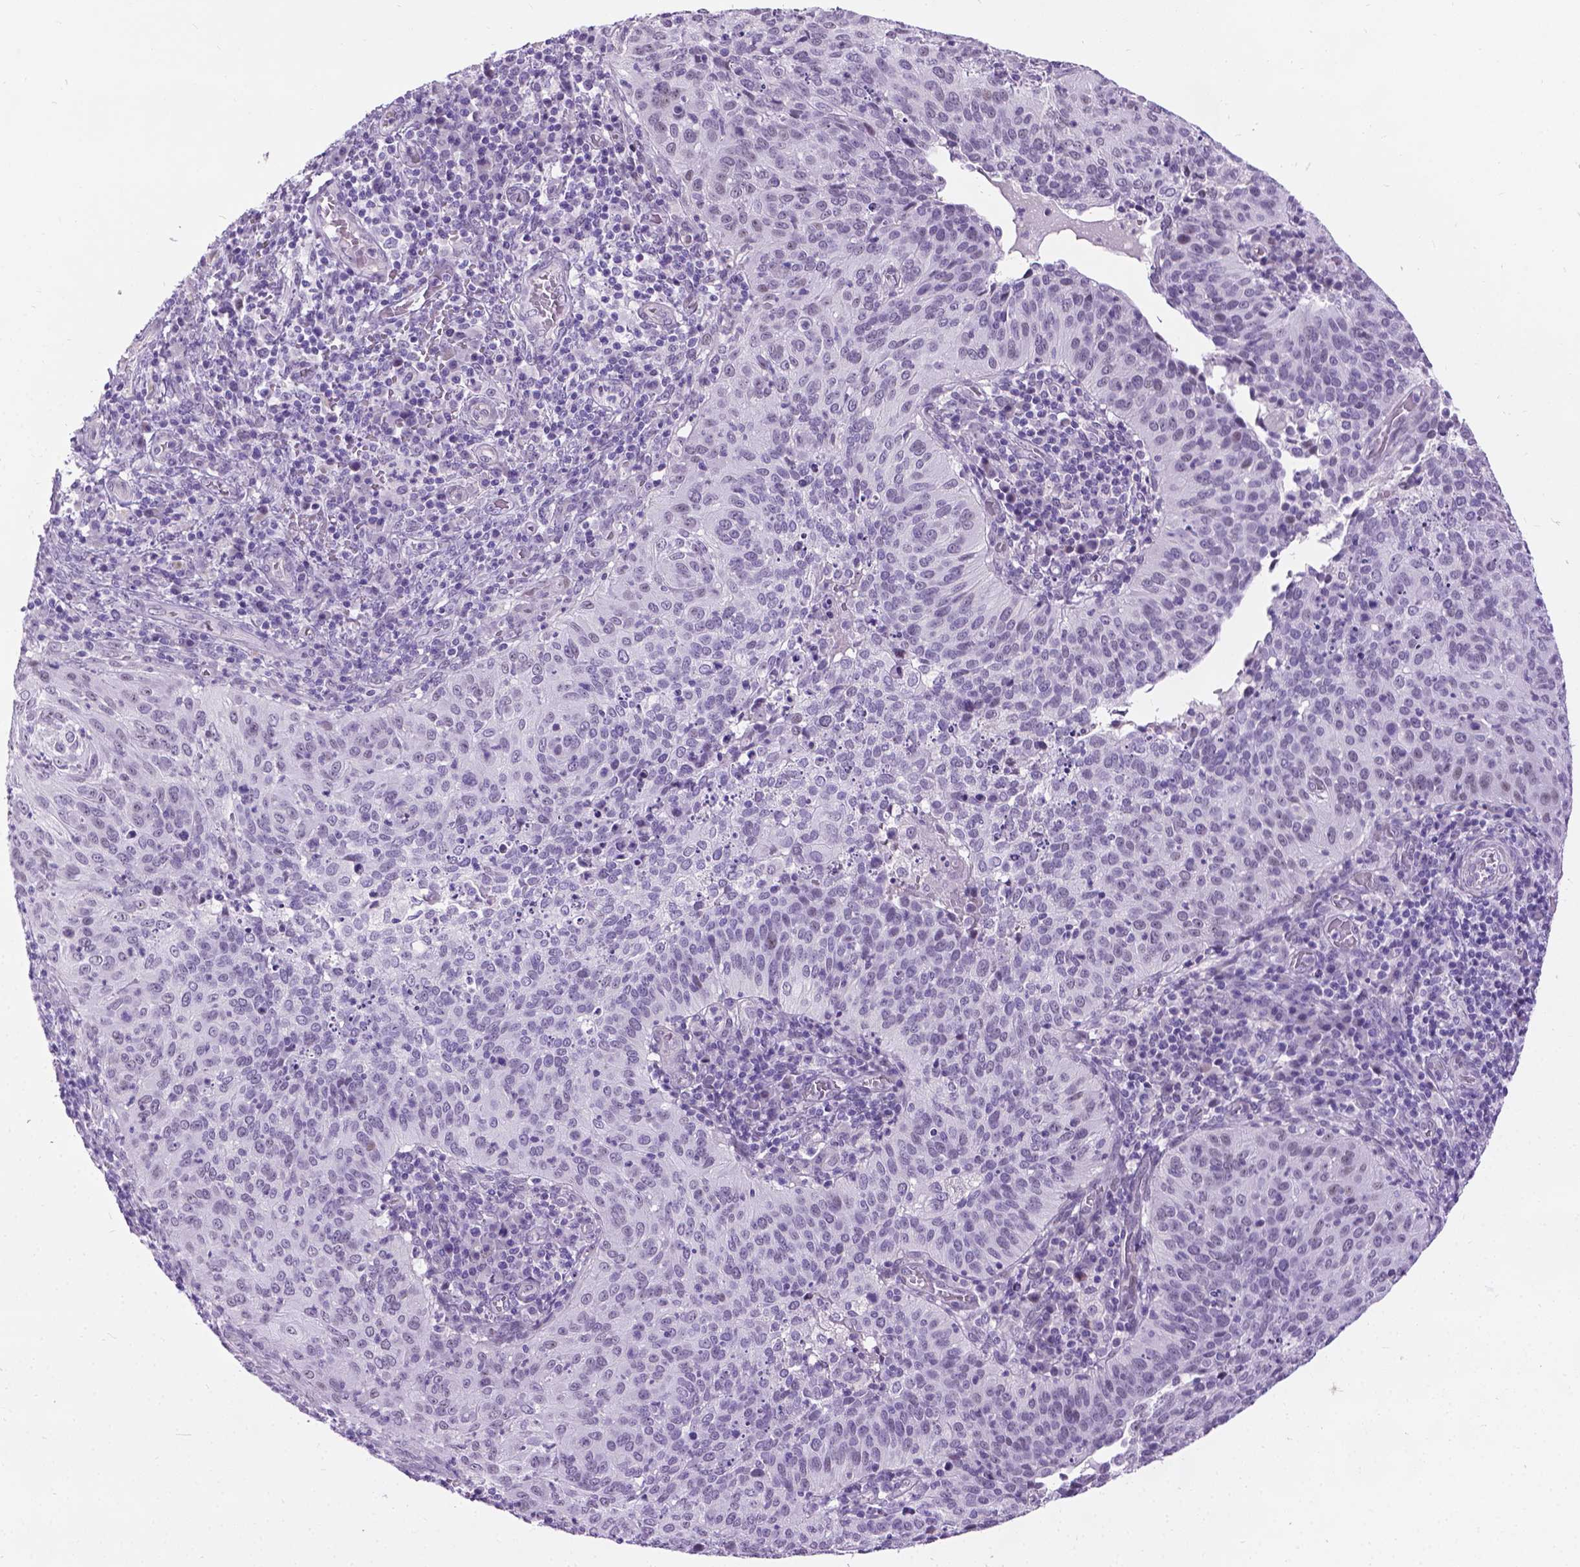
{"staining": {"intensity": "negative", "quantity": "none", "location": "none"}, "tissue": "cervical cancer", "cell_type": "Tumor cells", "image_type": "cancer", "snomed": [{"axis": "morphology", "description": "Squamous cell carcinoma, NOS"}, {"axis": "topography", "description": "Cervix"}], "caption": "Immunohistochemistry of cervical cancer (squamous cell carcinoma) exhibits no staining in tumor cells.", "gene": "PROB1", "patient": {"sex": "female", "age": 39}}